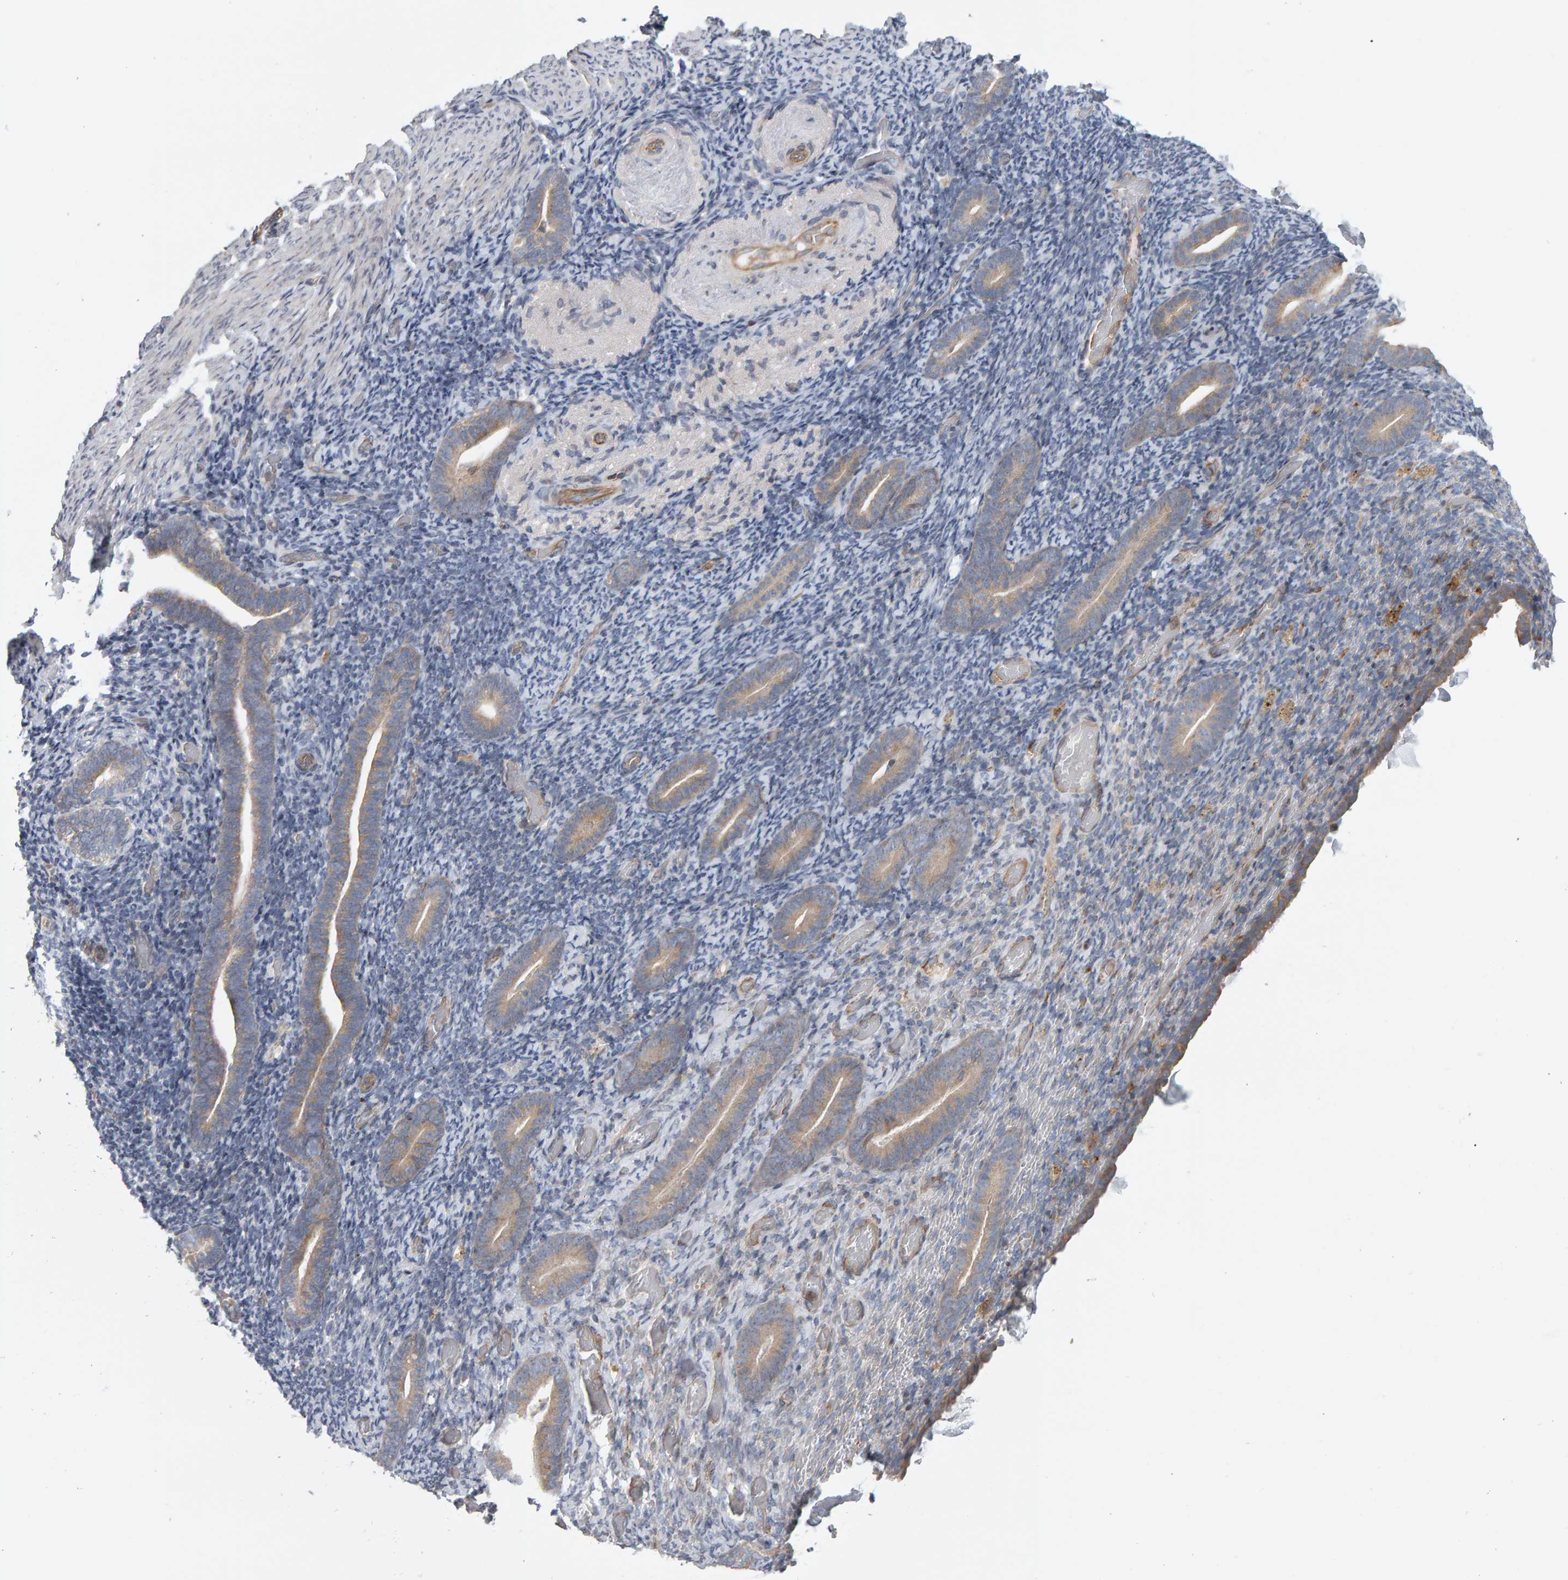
{"staining": {"intensity": "negative", "quantity": "none", "location": "none"}, "tissue": "endometrium", "cell_type": "Cells in endometrial stroma", "image_type": "normal", "snomed": [{"axis": "morphology", "description": "Normal tissue, NOS"}, {"axis": "topography", "description": "Endometrium"}], "caption": "An immunohistochemistry image of unremarkable endometrium is shown. There is no staining in cells in endometrial stroma of endometrium. (DAB immunohistochemistry with hematoxylin counter stain).", "gene": "C9orf72", "patient": {"sex": "female", "age": 51}}